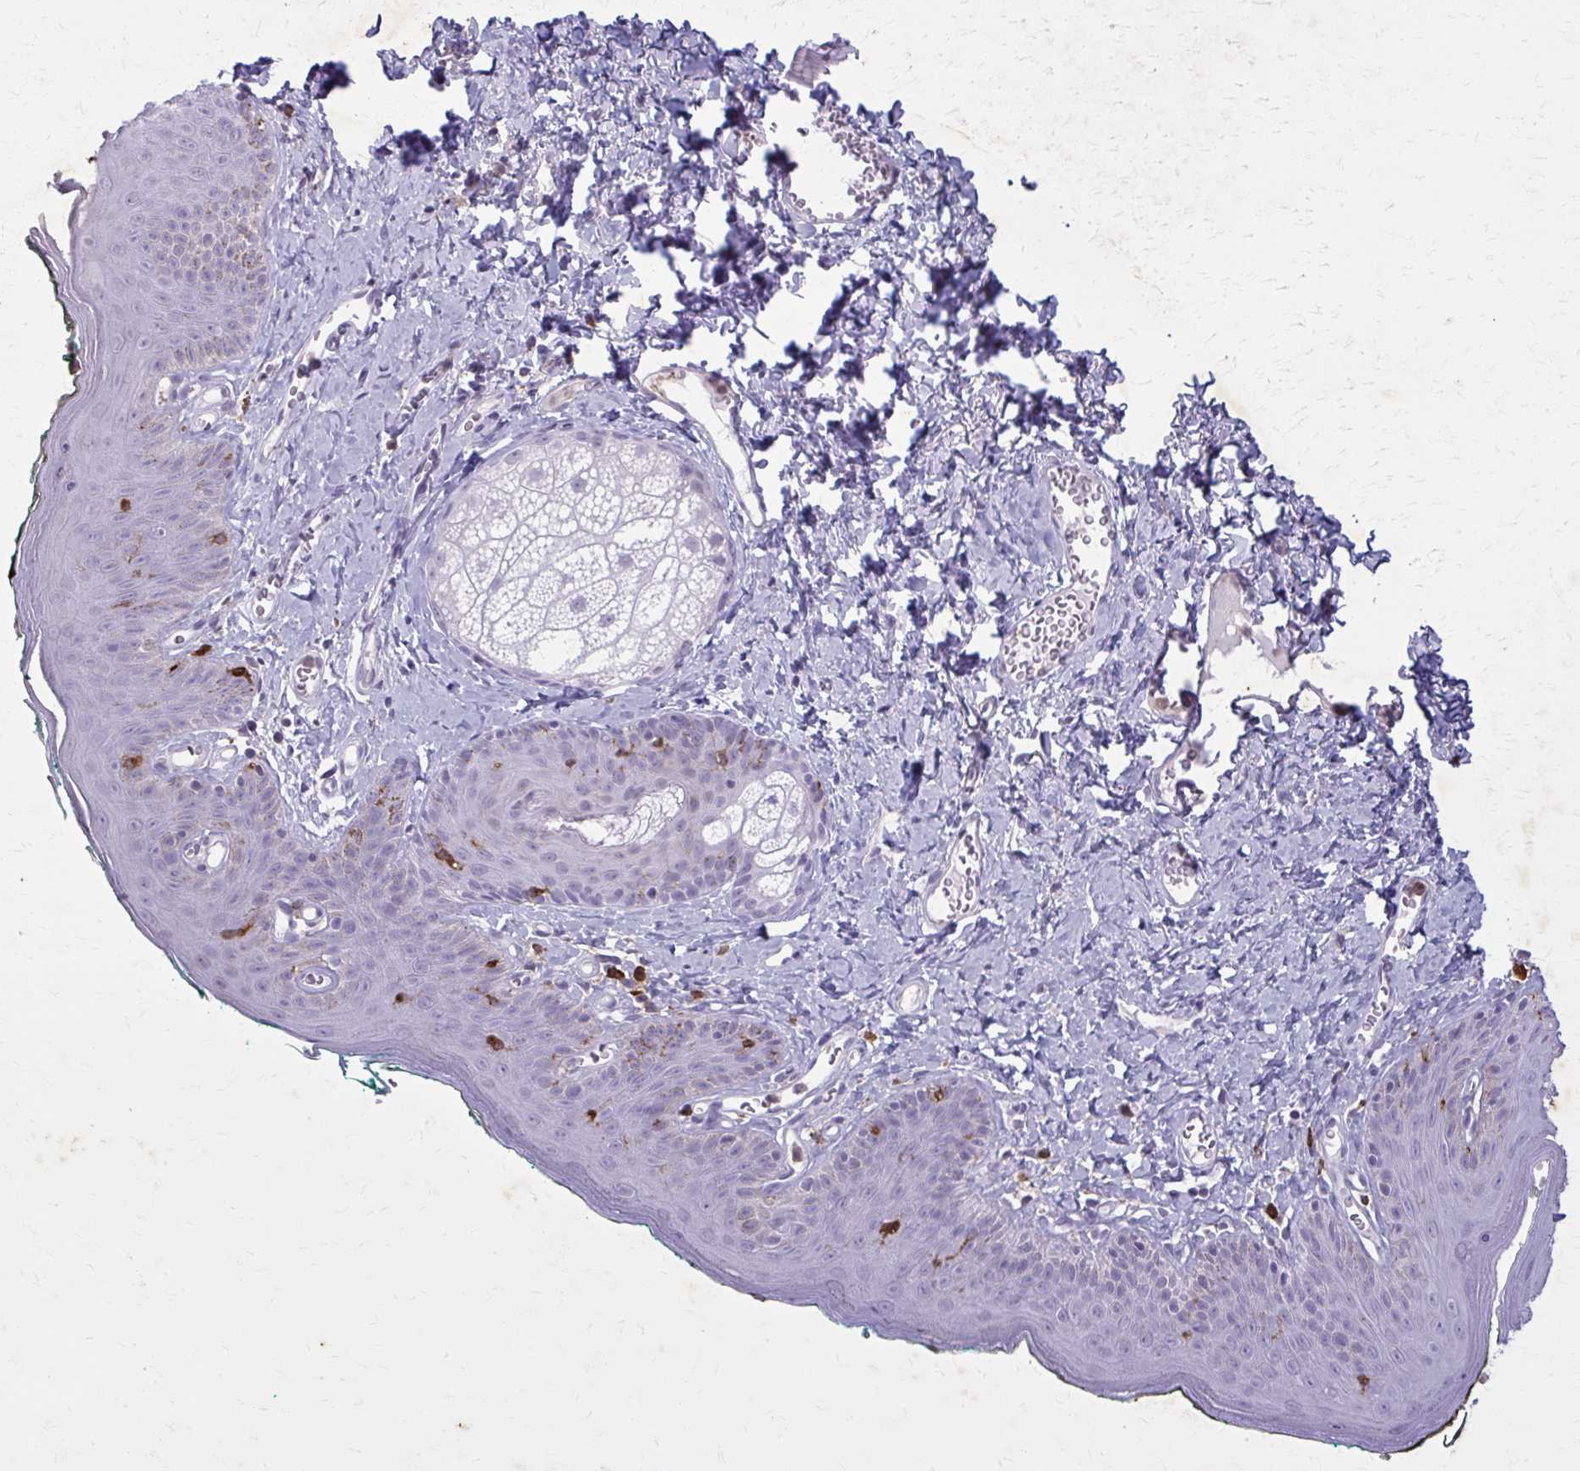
{"staining": {"intensity": "negative", "quantity": "none", "location": "none"}, "tissue": "skin", "cell_type": "Epidermal cells", "image_type": "normal", "snomed": [{"axis": "morphology", "description": "Normal tissue, NOS"}, {"axis": "topography", "description": "Vulva"}, {"axis": "topography", "description": "Peripheral nerve tissue"}], "caption": "Image shows no protein staining in epidermal cells of normal skin. The staining was performed using DAB to visualize the protein expression in brown, while the nuclei were stained in blue with hematoxylin (Magnification: 20x).", "gene": "CARD9", "patient": {"sex": "female", "age": 66}}